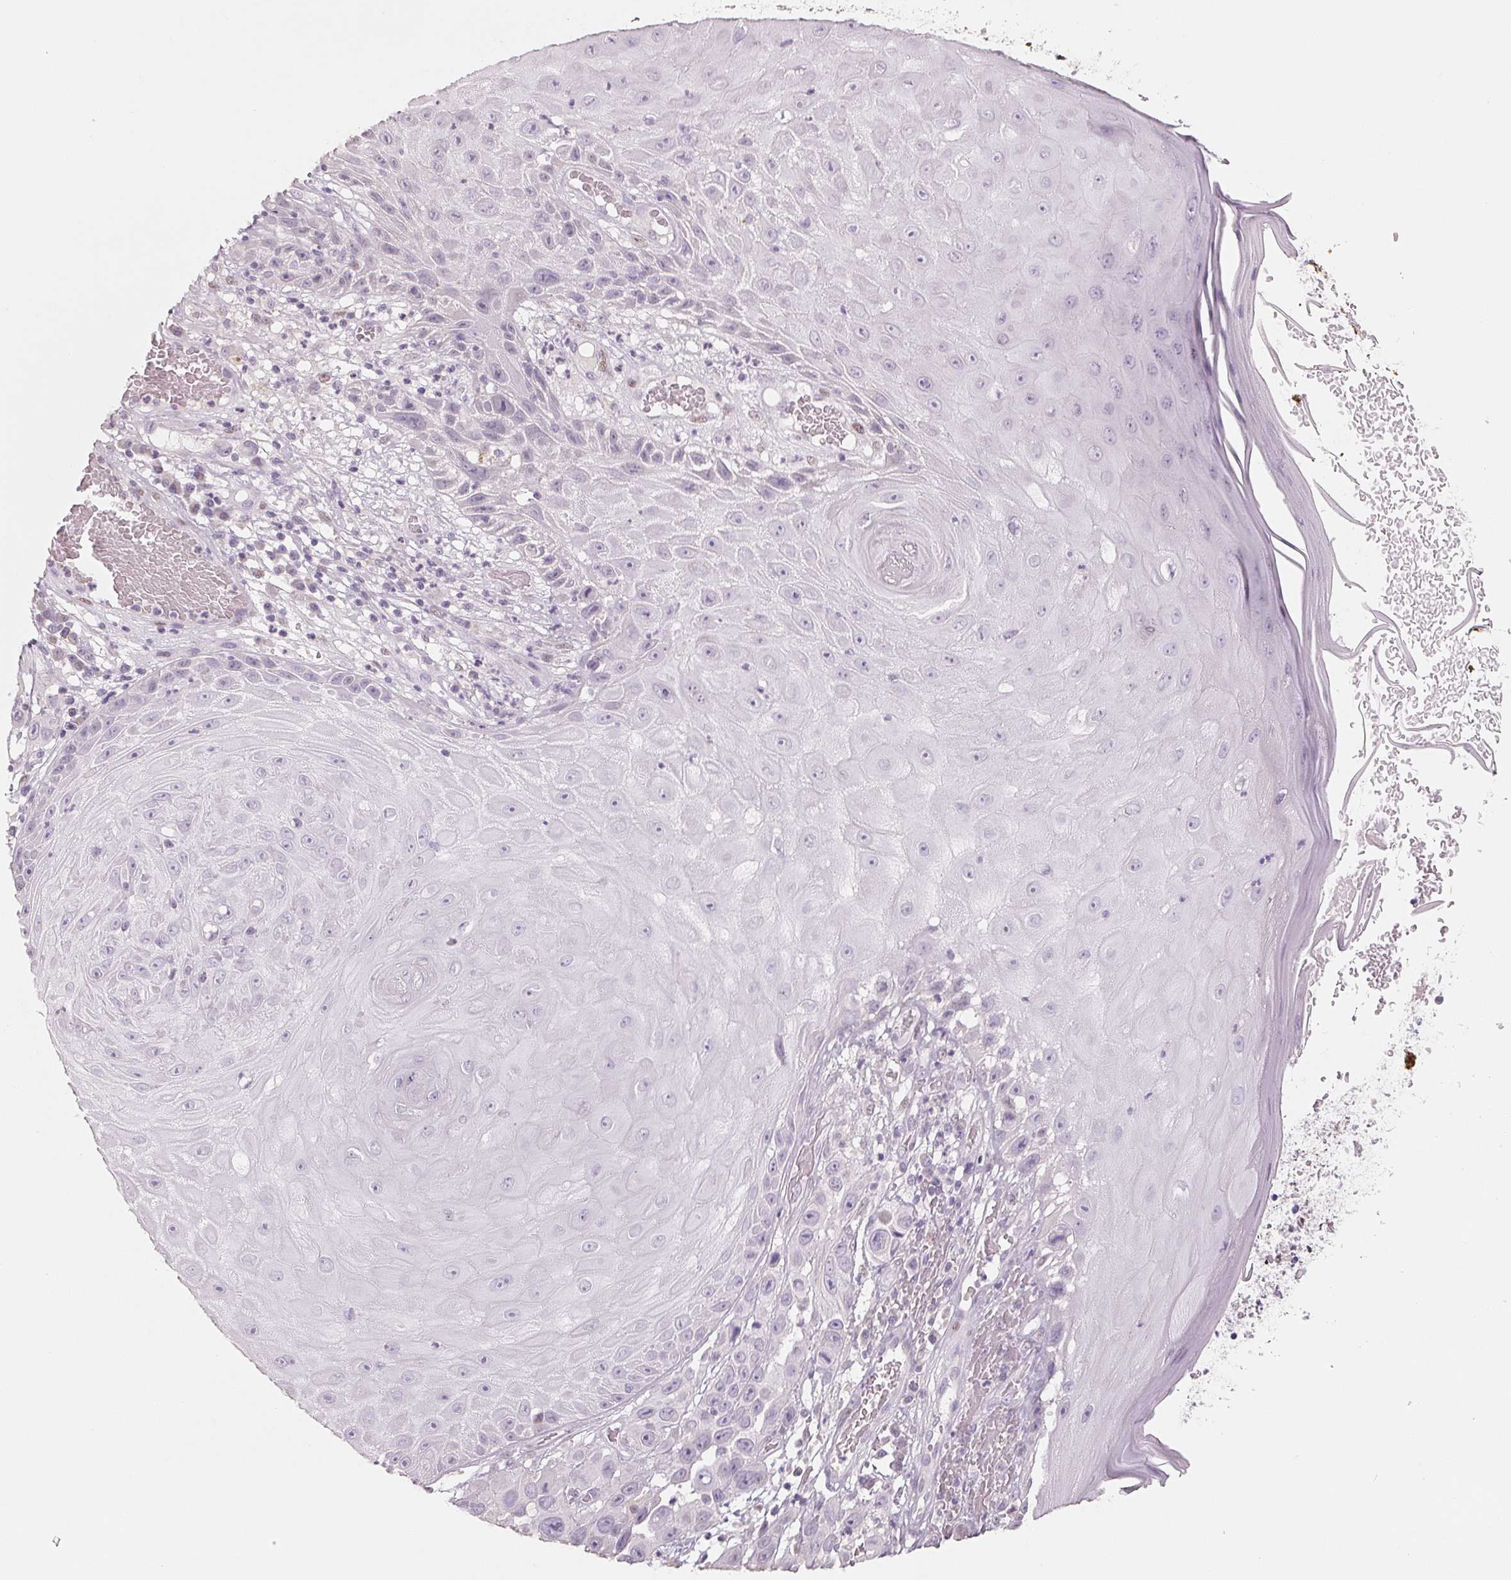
{"staining": {"intensity": "negative", "quantity": "none", "location": "none"}, "tissue": "skin cancer", "cell_type": "Tumor cells", "image_type": "cancer", "snomed": [{"axis": "morphology", "description": "Squamous cell carcinoma, NOS"}, {"axis": "topography", "description": "Skin"}], "caption": "Protein analysis of squamous cell carcinoma (skin) exhibits no significant staining in tumor cells.", "gene": "SMARCD3", "patient": {"sex": "male", "age": 81}}